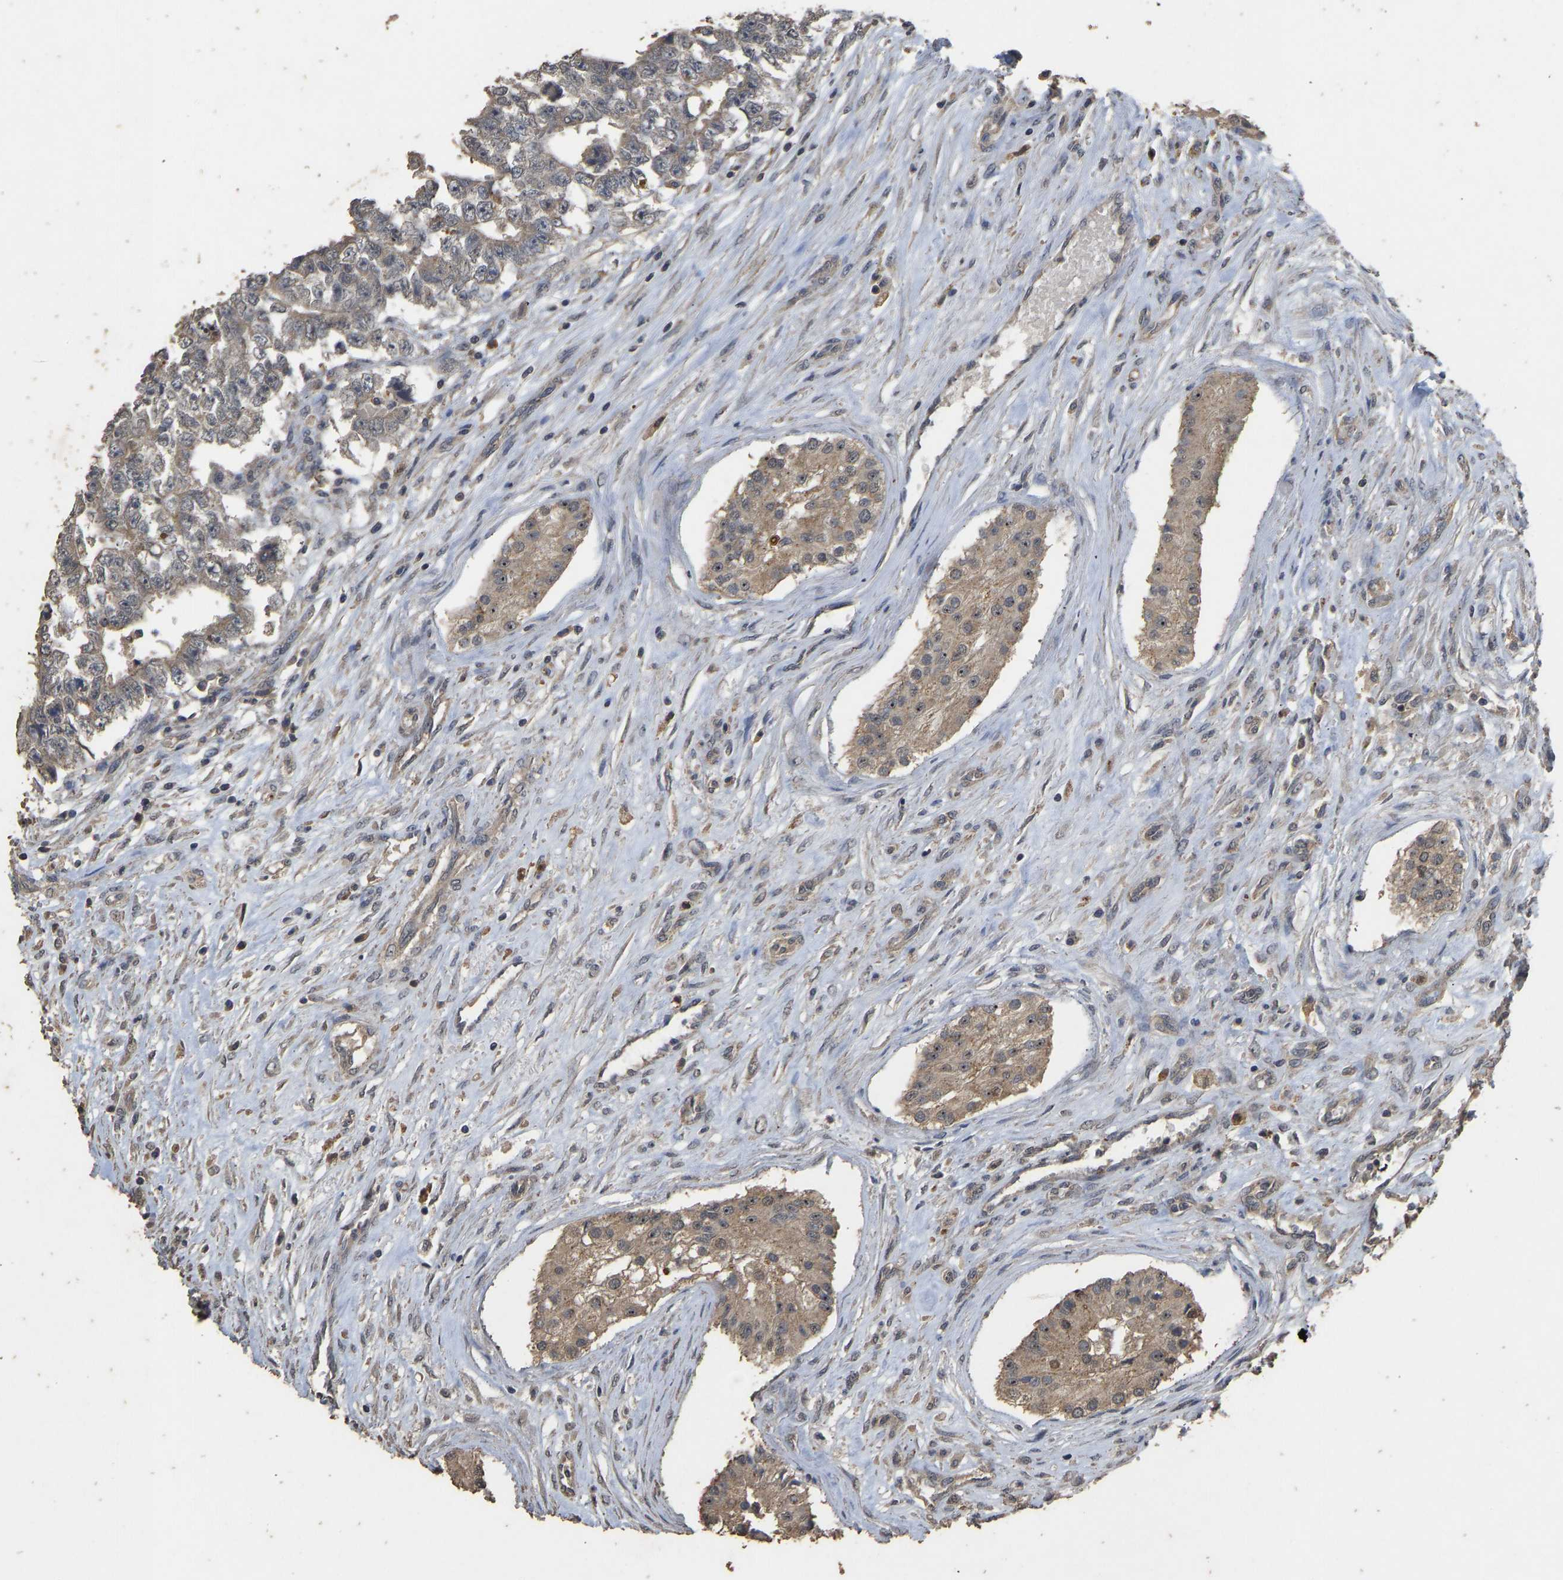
{"staining": {"intensity": "weak", "quantity": "<25%", "location": "cytoplasmic/membranous"}, "tissue": "testis cancer", "cell_type": "Tumor cells", "image_type": "cancer", "snomed": [{"axis": "morphology", "description": "Carcinoma, Embryonal, NOS"}, {"axis": "topography", "description": "Testis"}], "caption": "A micrograph of human testis embryonal carcinoma is negative for staining in tumor cells.", "gene": "CIDEC", "patient": {"sex": "male", "age": 25}}